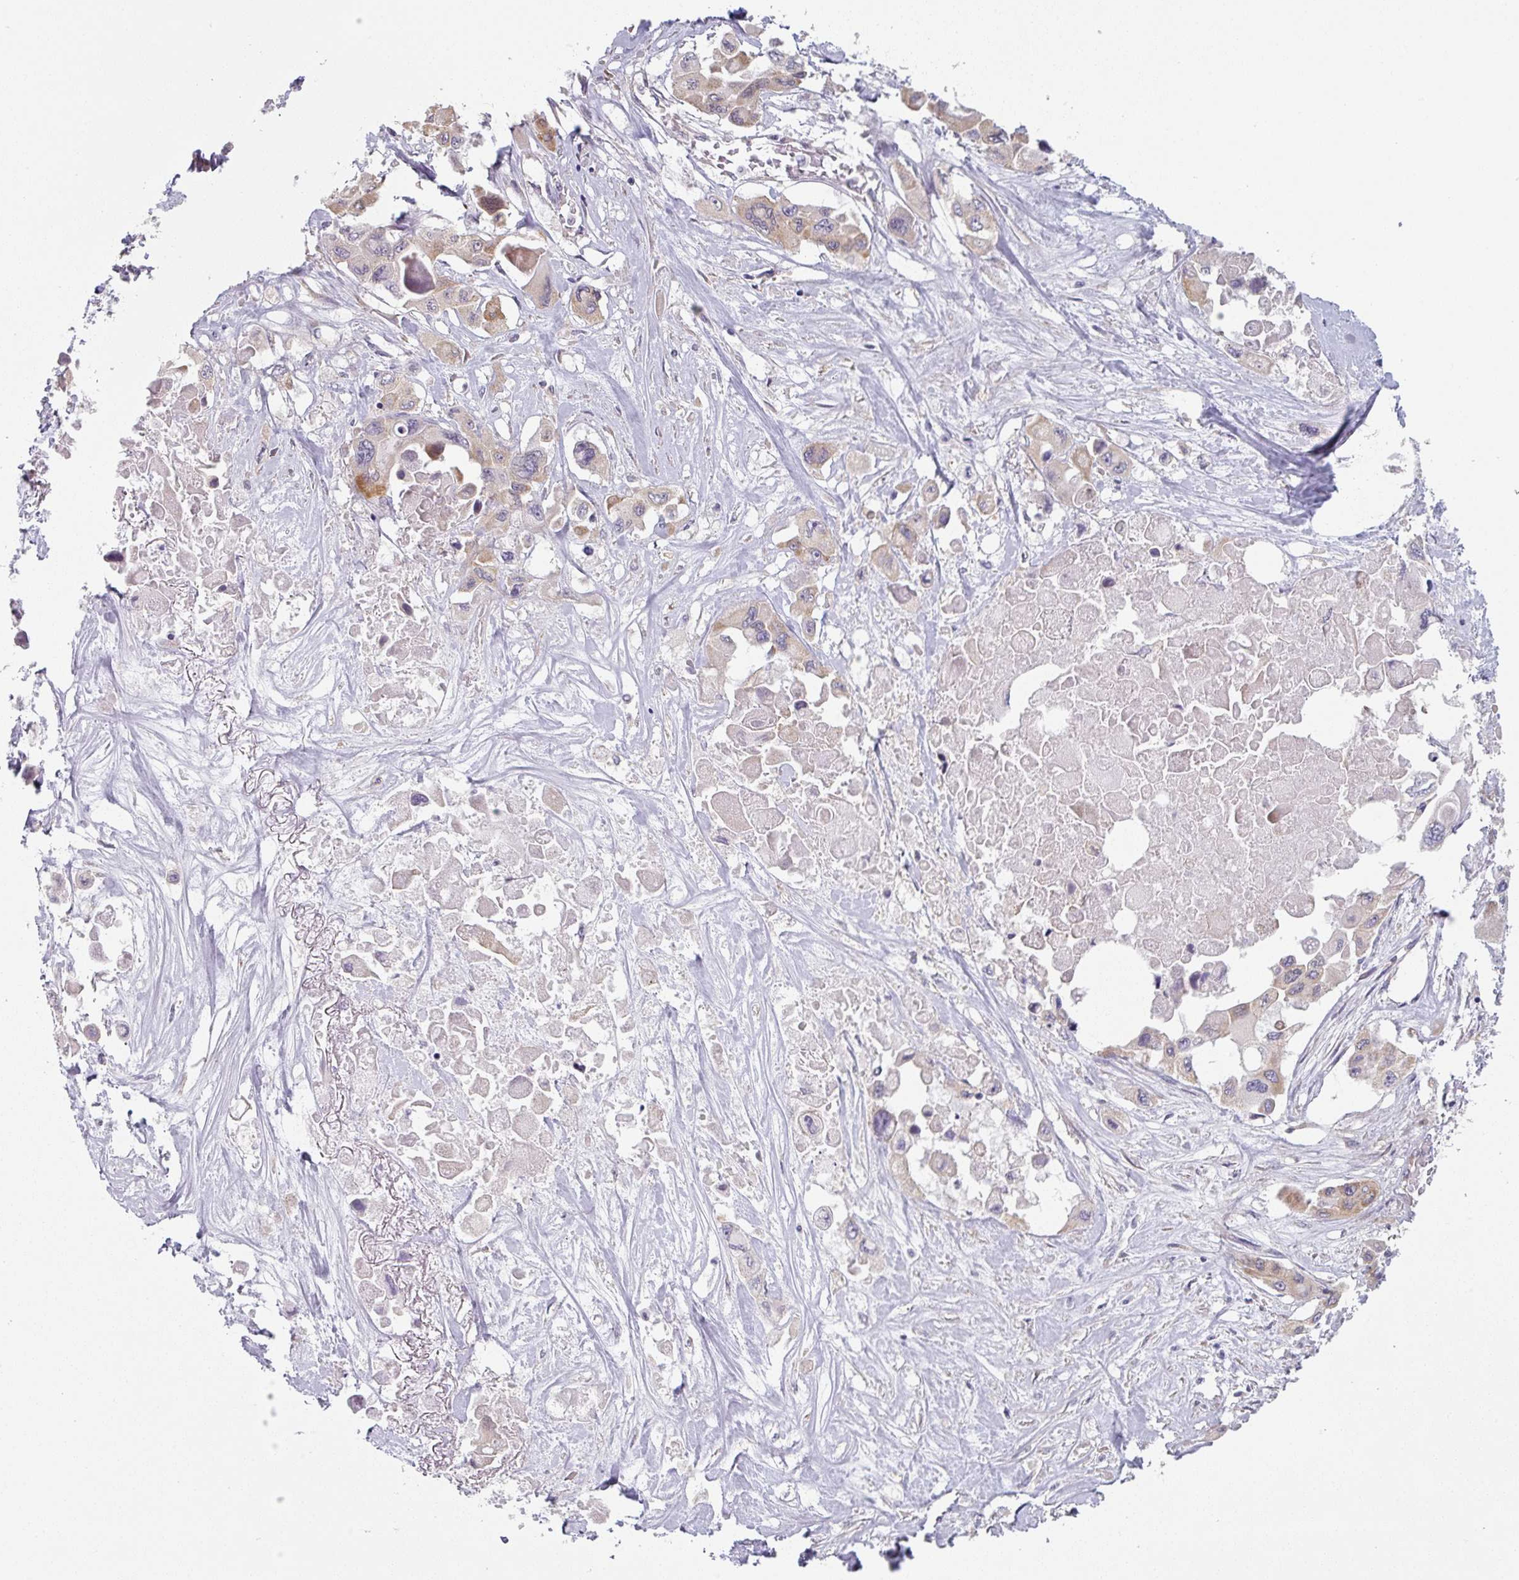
{"staining": {"intensity": "moderate", "quantity": "25%-75%", "location": "cytoplasmic/membranous"}, "tissue": "pancreatic cancer", "cell_type": "Tumor cells", "image_type": "cancer", "snomed": [{"axis": "morphology", "description": "Adenocarcinoma, NOS"}, {"axis": "topography", "description": "Pancreas"}], "caption": "Protein staining exhibits moderate cytoplasmic/membranous expression in about 25%-75% of tumor cells in pancreatic cancer.", "gene": "TAPT1", "patient": {"sex": "male", "age": 92}}